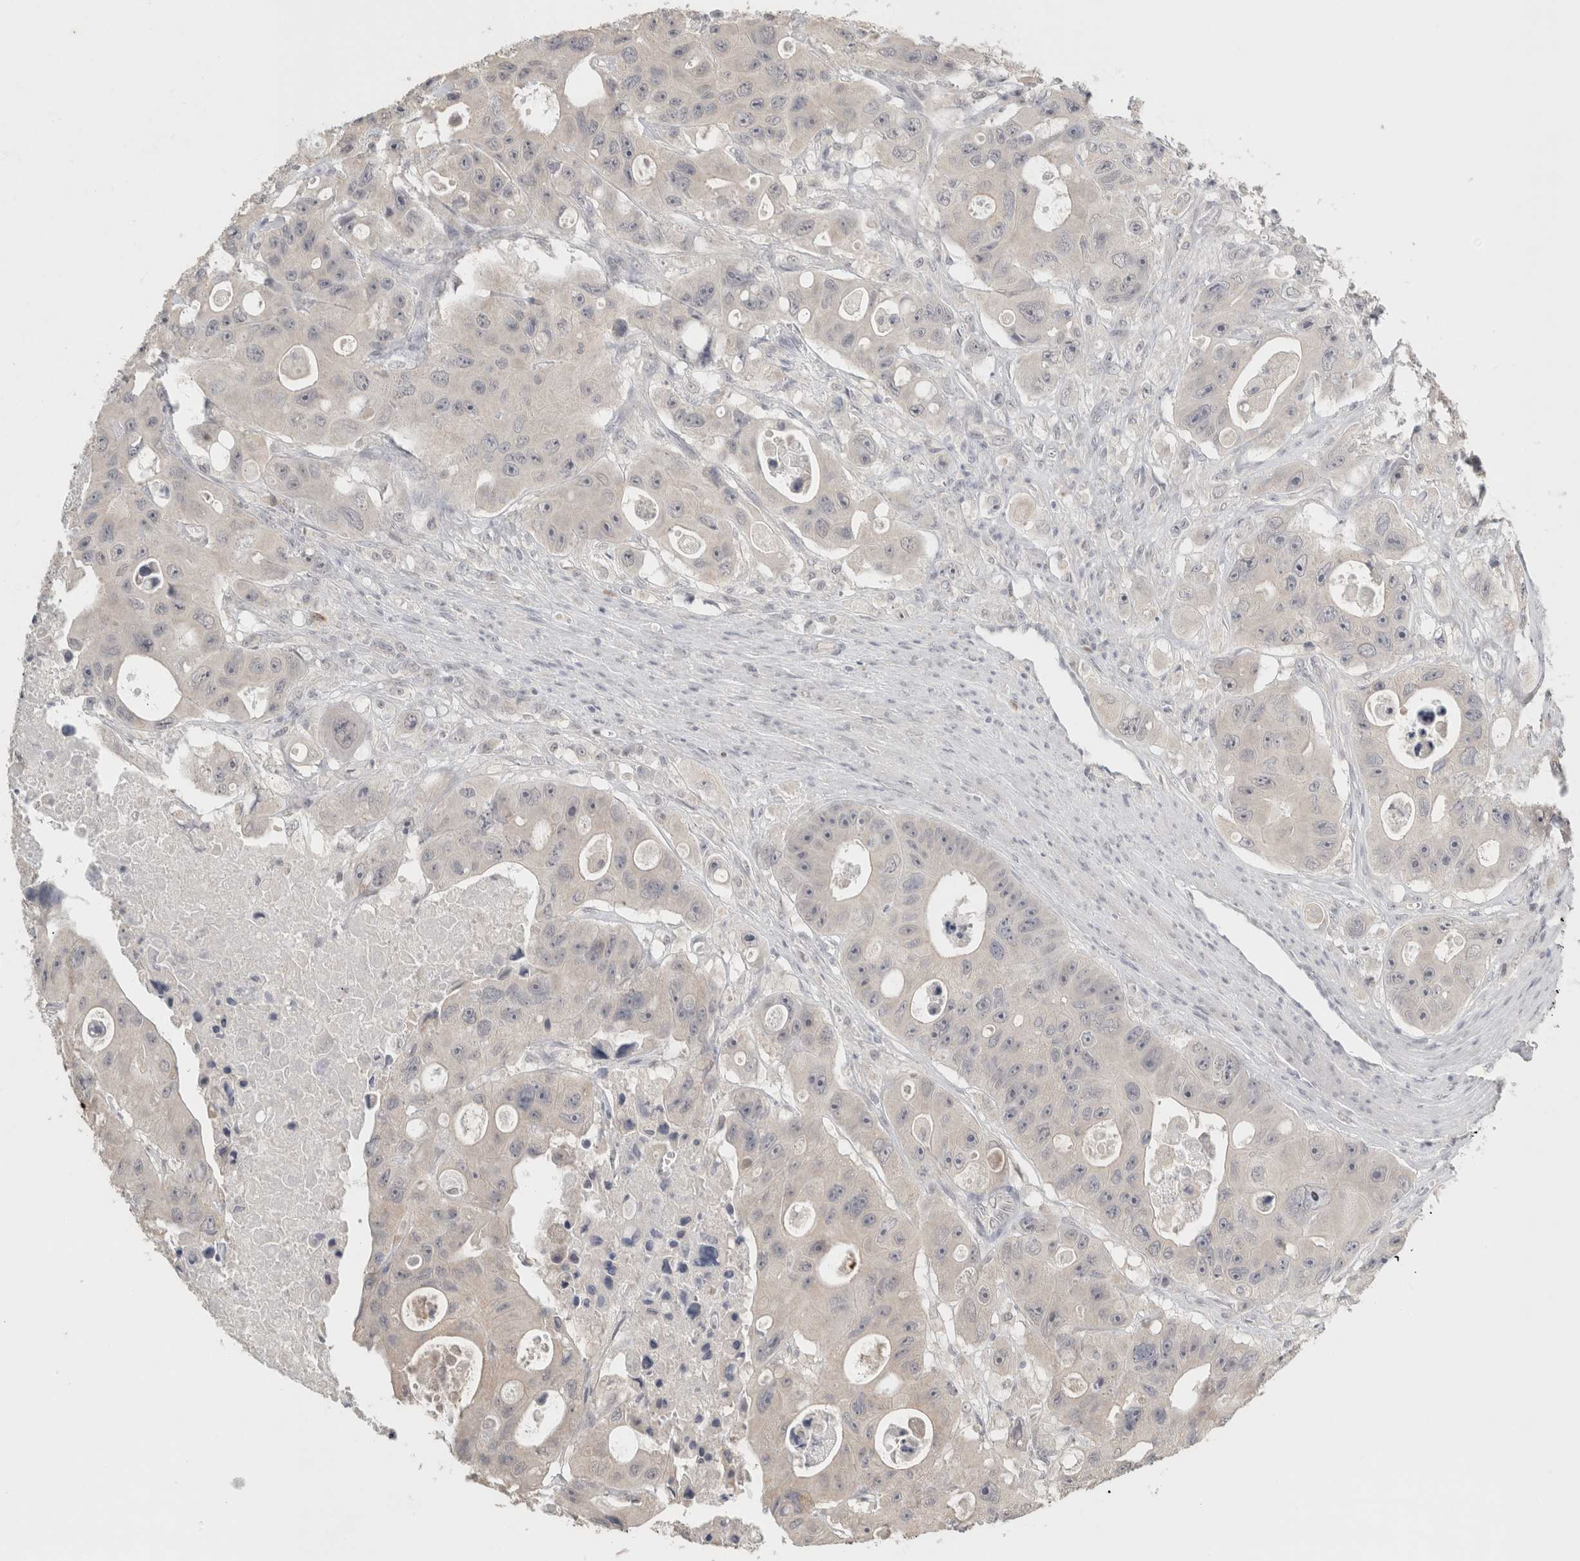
{"staining": {"intensity": "negative", "quantity": "none", "location": "none"}, "tissue": "colorectal cancer", "cell_type": "Tumor cells", "image_type": "cancer", "snomed": [{"axis": "morphology", "description": "Adenocarcinoma, NOS"}, {"axis": "topography", "description": "Colon"}], "caption": "Photomicrograph shows no significant protein expression in tumor cells of adenocarcinoma (colorectal).", "gene": "TRAT1", "patient": {"sex": "female", "age": 46}}